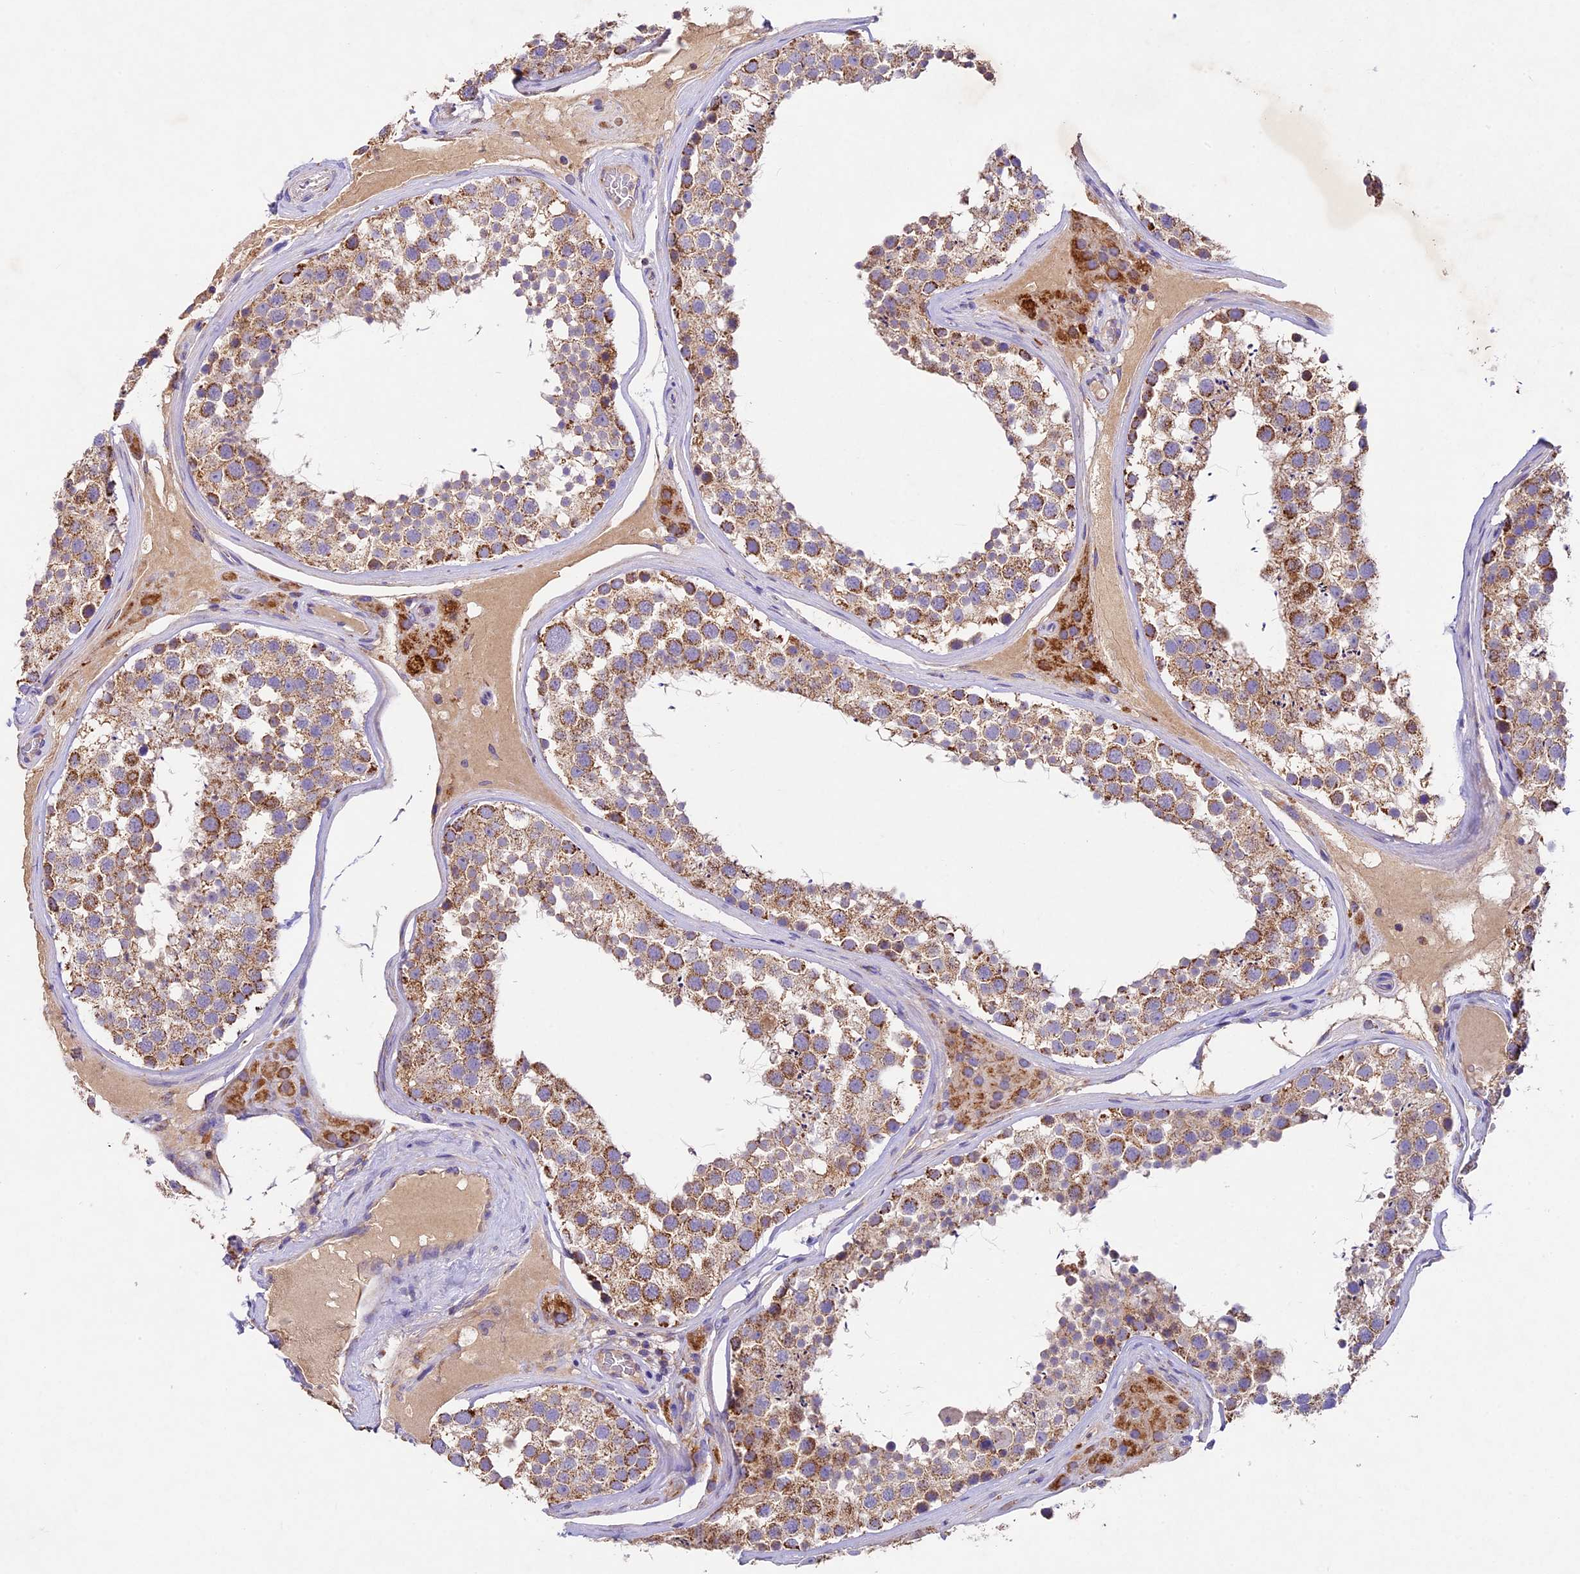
{"staining": {"intensity": "moderate", "quantity": ">75%", "location": "cytoplasmic/membranous"}, "tissue": "testis", "cell_type": "Cells in seminiferous ducts", "image_type": "normal", "snomed": [{"axis": "morphology", "description": "Normal tissue, NOS"}, {"axis": "topography", "description": "Testis"}], "caption": "High-power microscopy captured an IHC photomicrograph of benign testis, revealing moderate cytoplasmic/membranous staining in about >75% of cells in seminiferous ducts.", "gene": "PMPCB", "patient": {"sex": "male", "age": 46}}